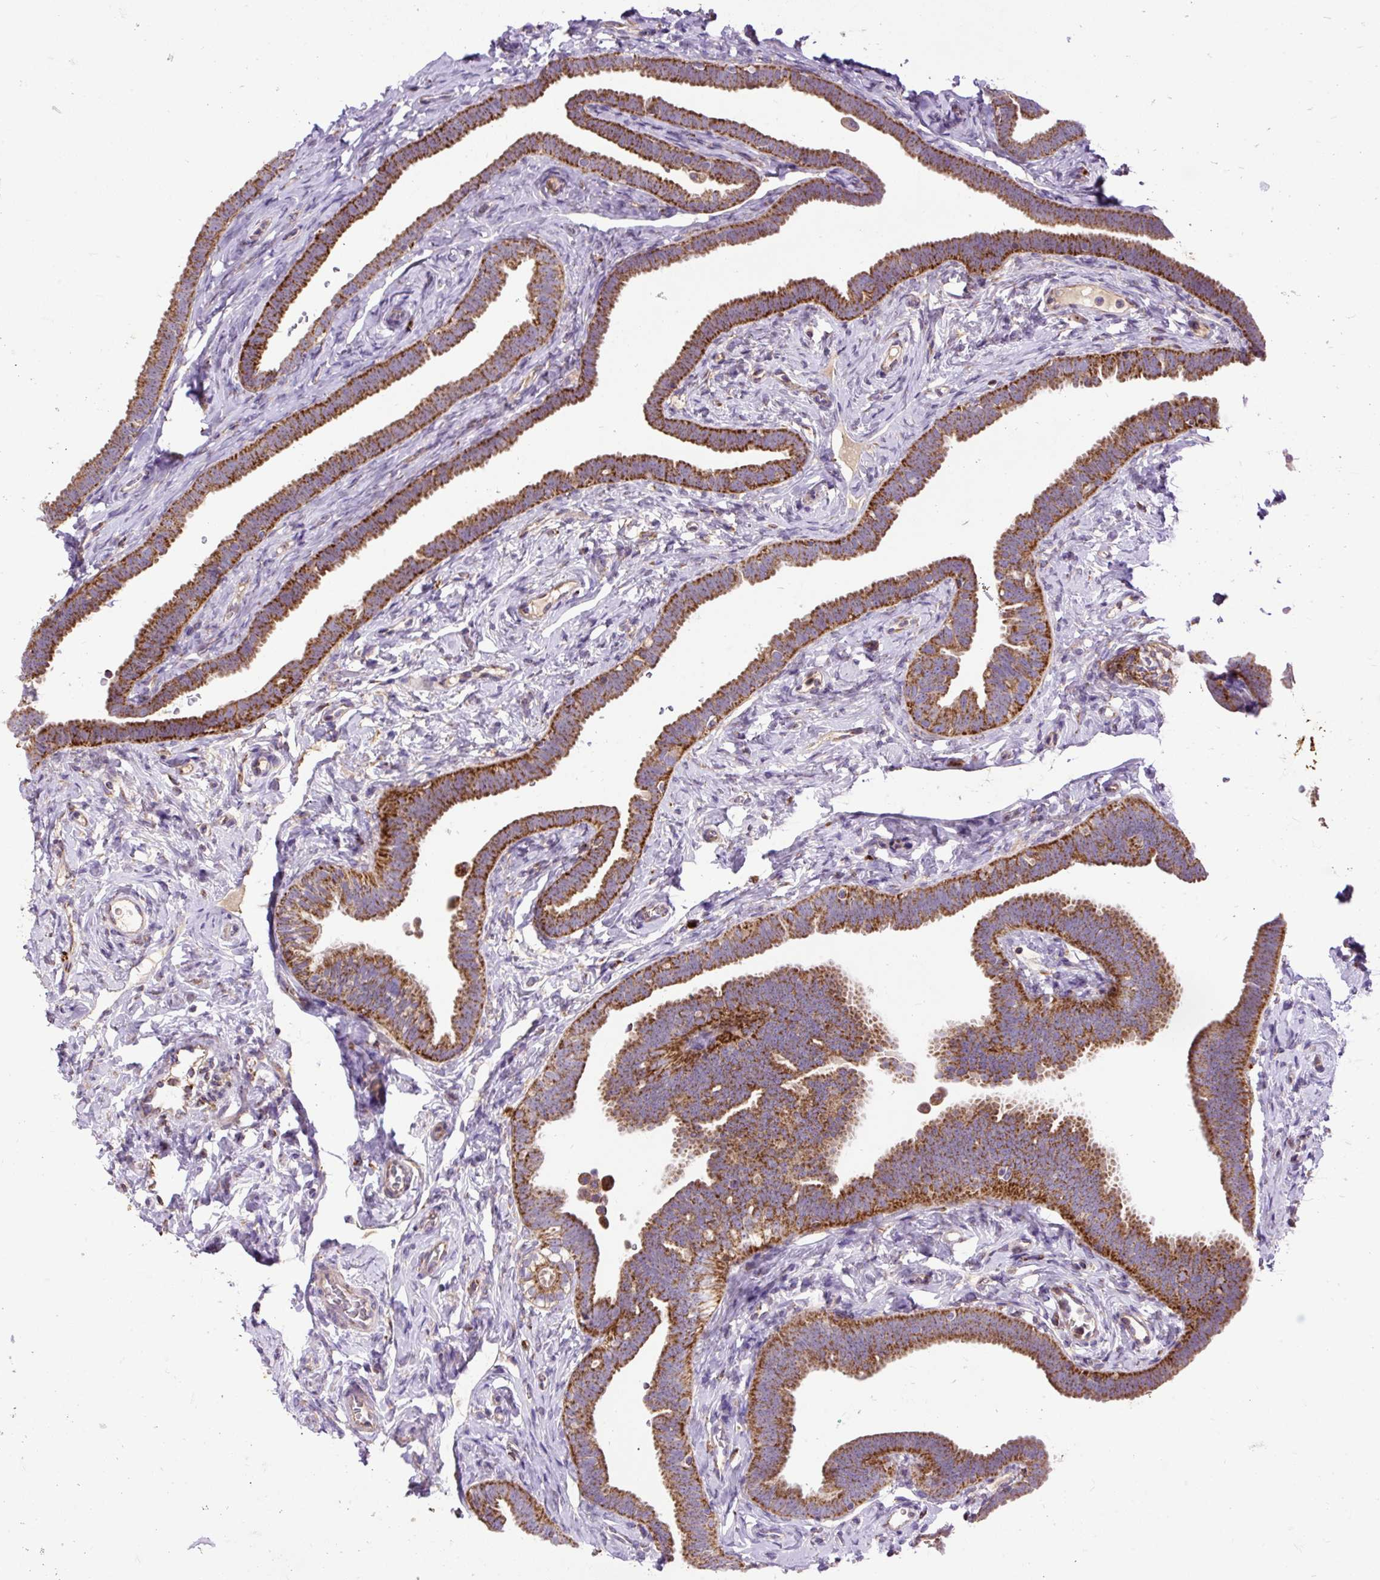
{"staining": {"intensity": "strong", "quantity": ">75%", "location": "cytoplasmic/membranous"}, "tissue": "fallopian tube", "cell_type": "Glandular cells", "image_type": "normal", "snomed": [{"axis": "morphology", "description": "Normal tissue, NOS"}, {"axis": "topography", "description": "Fallopian tube"}], "caption": "Protein analysis of benign fallopian tube shows strong cytoplasmic/membranous staining in approximately >75% of glandular cells. Nuclei are stained in blue.", "gene": "TOMM40", "patient": {"sex": "female", "age": 69}}